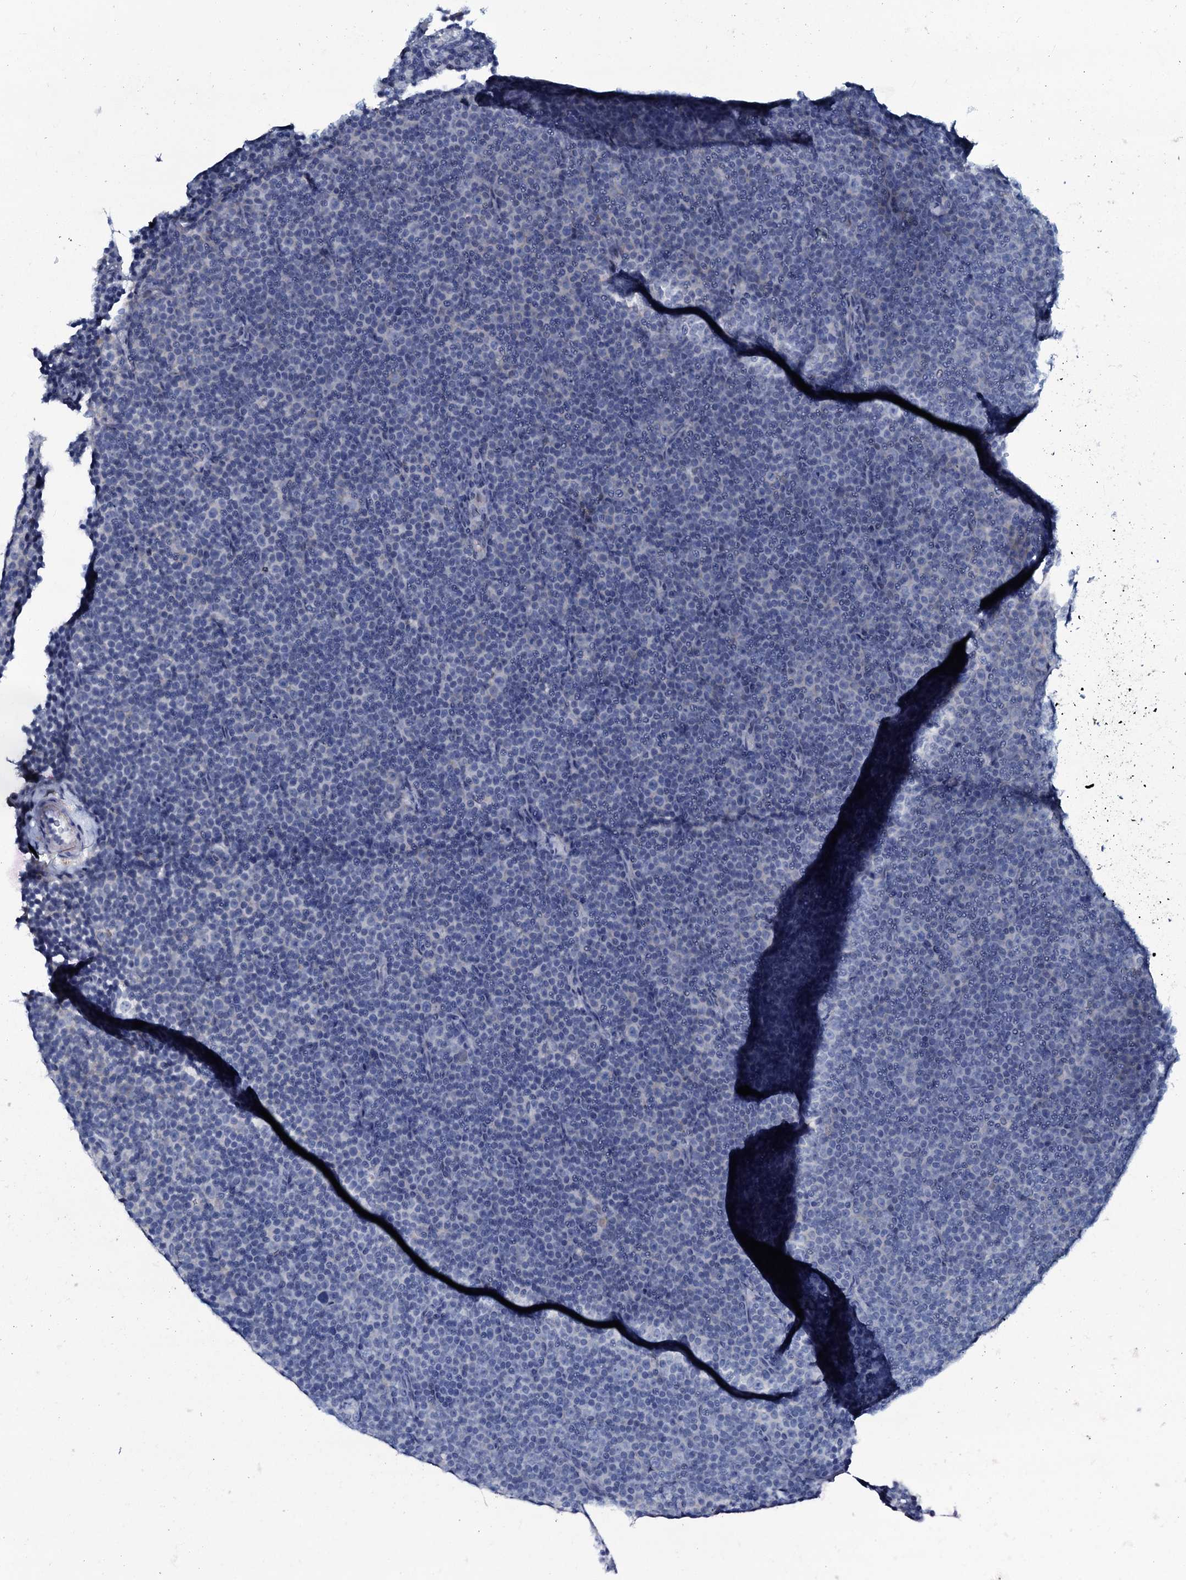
{"staining": {"intensity": "negative", "quantity": "none", "location": "none"}, "tissue": "lymphoma", "cell_type": "Tumor cells", "image_type": "cancer", "snomed": [{"axis": "morphology", "description": "Malignant lymphoma, non-Hodgkin's type, Low grade"}, {"axis": "topography", "description": "Lymph node"}], "caption": "Immunohistochemical staining of malignant lymphoma, non-Hodgkin's type (low-grade) demonstrates no significant positivity in tumor cells.", "gene": "SLC4A7", "patient": {"sex": "female", "age": 67}}